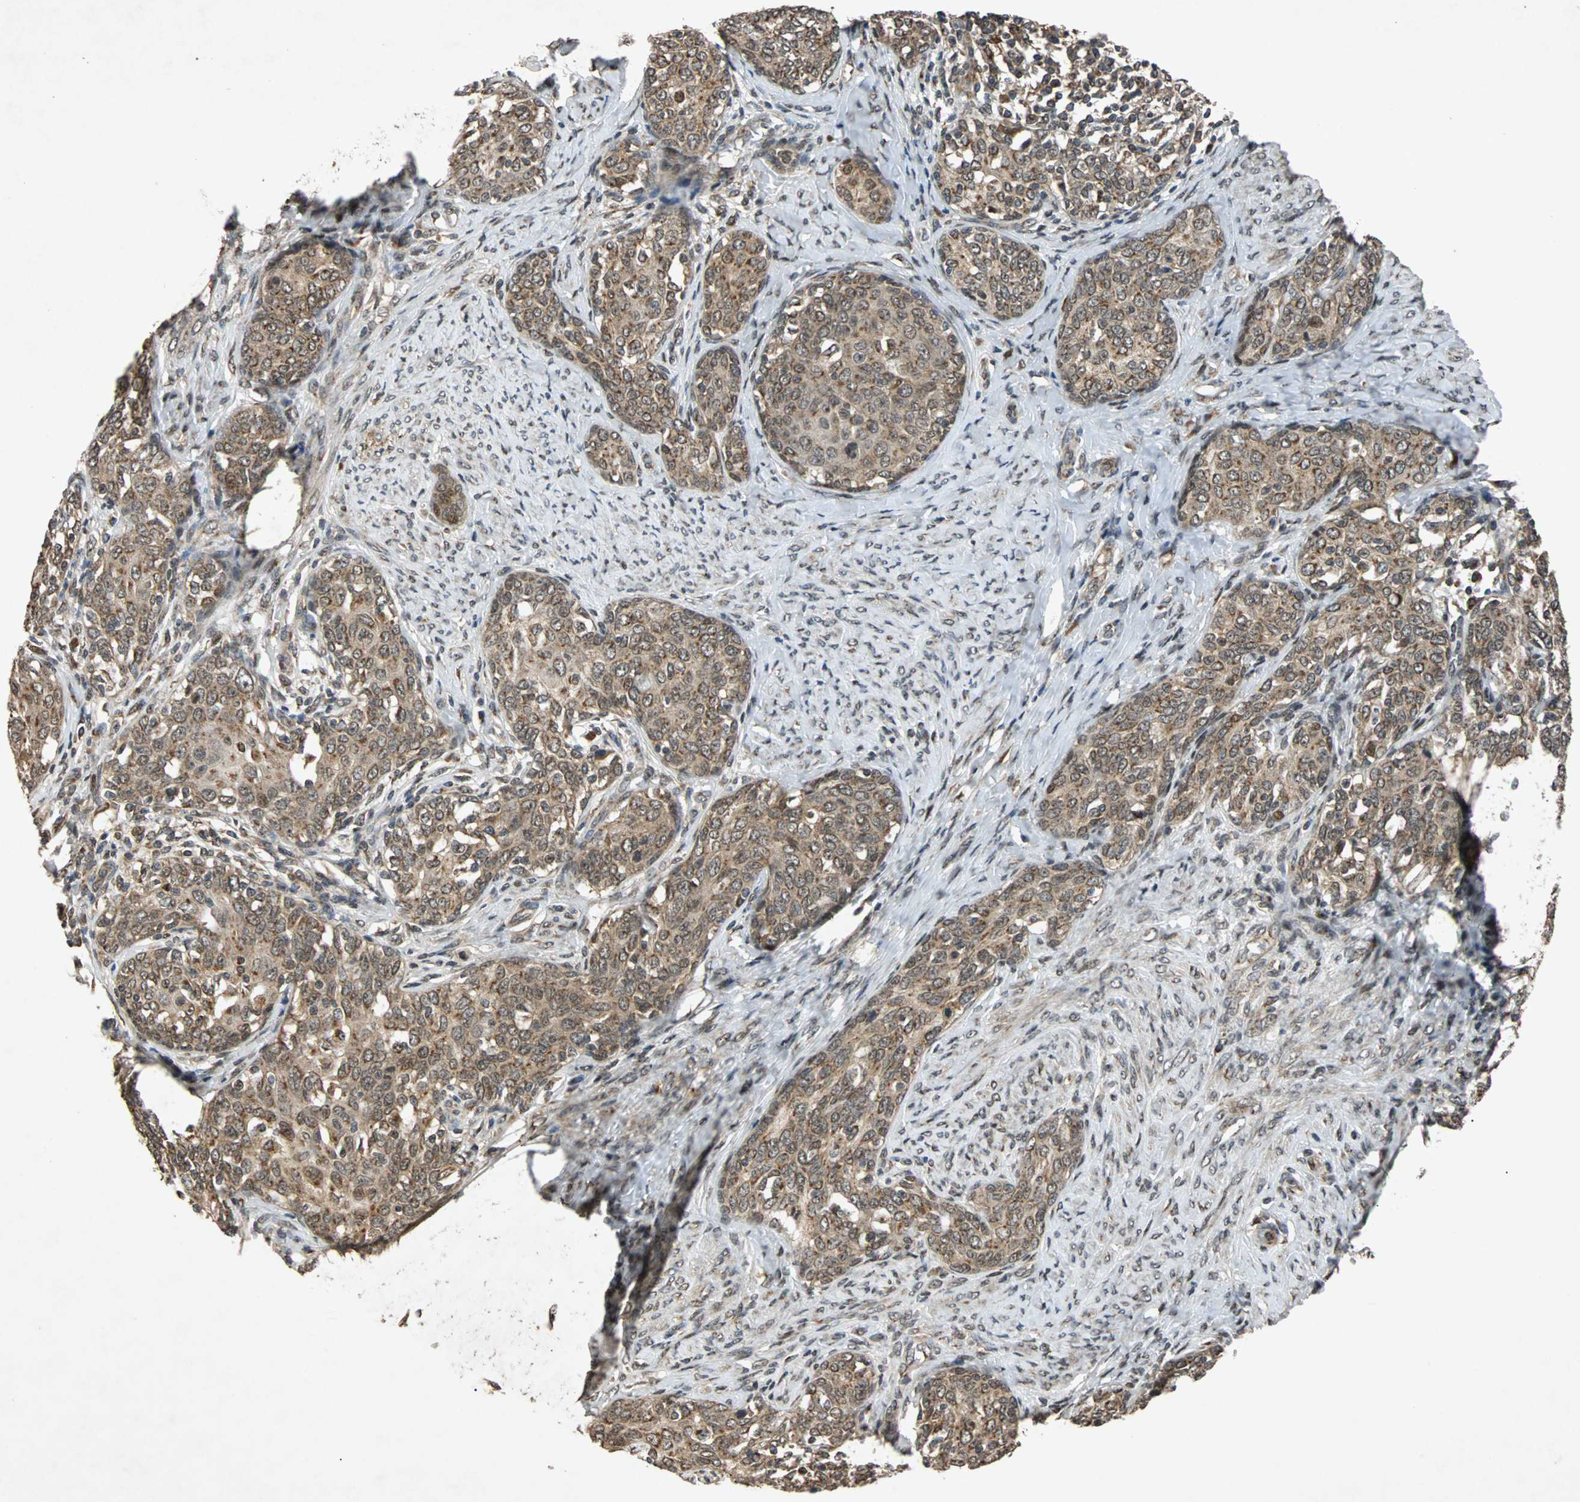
{"staining": {"intensity": "moderate", "quantity": ">75%", "location": "cytoplasmic/membranous,nuclear"}, "tissue": "cervical cancer", "cell_type": "Tumor cells", "image_type": "cancer", "snomed": [{"axis": "morphology", "description": "Squamous cell carcinoma, NOS"}, {"axis": "morphology", "description": "Adenocarcinoma, NOS"}, {"axis": "topography", "description": "Cervix"}], "caption": "Moderate cytoplasmic/membranous and nuclear staining is seen in approximately >75% of tumor cells in squamous cell carcinoma (cervical).", "gene": "USP31", "patient": {"sex": "female", "age": 52}}